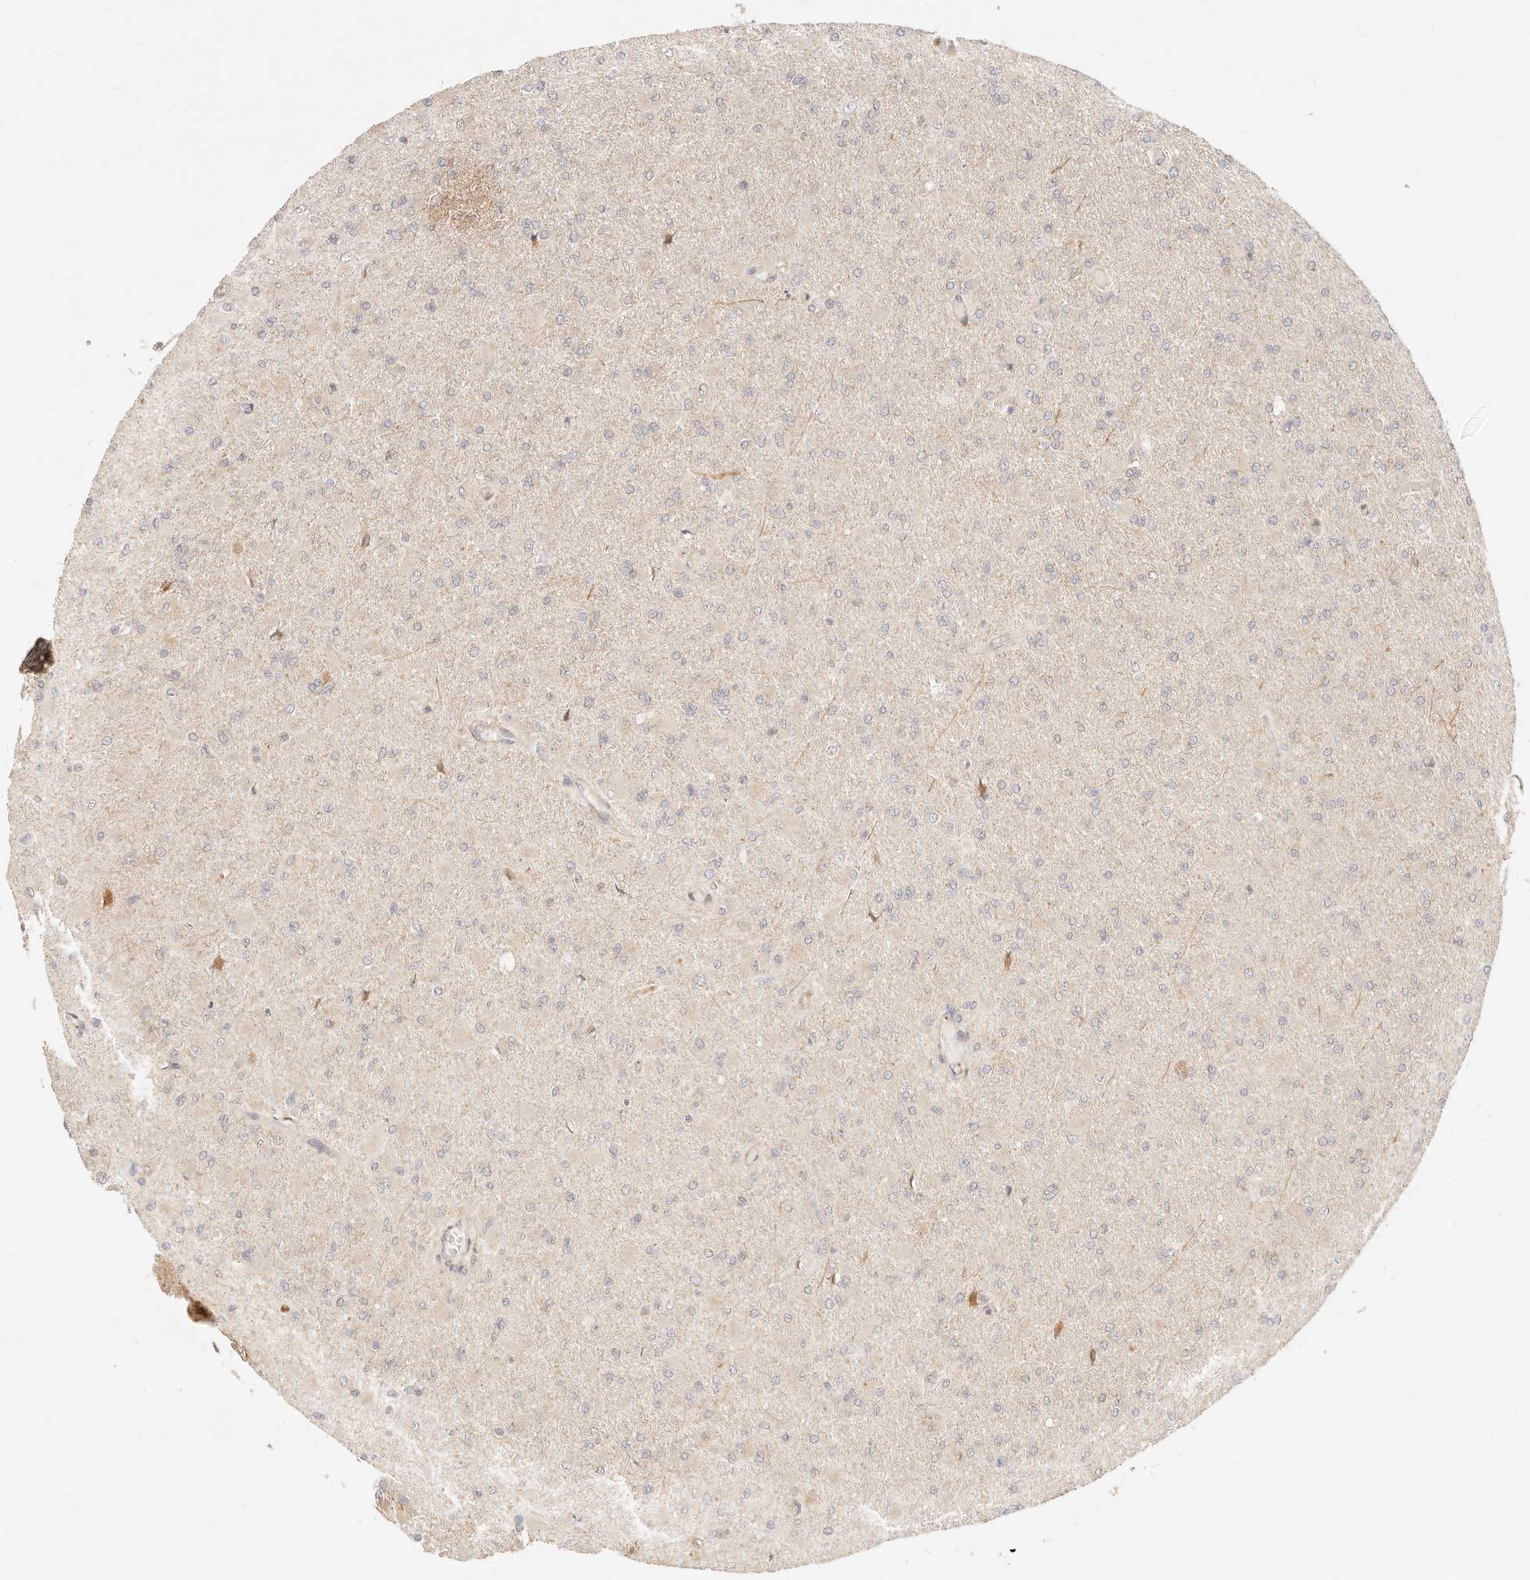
{"staining": {"intensity": "negative", "quantity": "none", "location": "none"}, "tissue": "glioma", "cell_type": "Tumor cells", "image_type": "cancer", "snomed": [{"axis": "morphology", "description": "Glioma, malignant, High grade"}, {"axis": "topography", "description": "Cerebral cortex"}], "caption": "Immunohistochemistry (IHC) photomicrograph of human malignant high-grade glioma stained for a protein (brown), which demonstrates no positivity in tumor cells.", "gene": "UBXN10", "patient": {"sex": "female", "age": 36}}